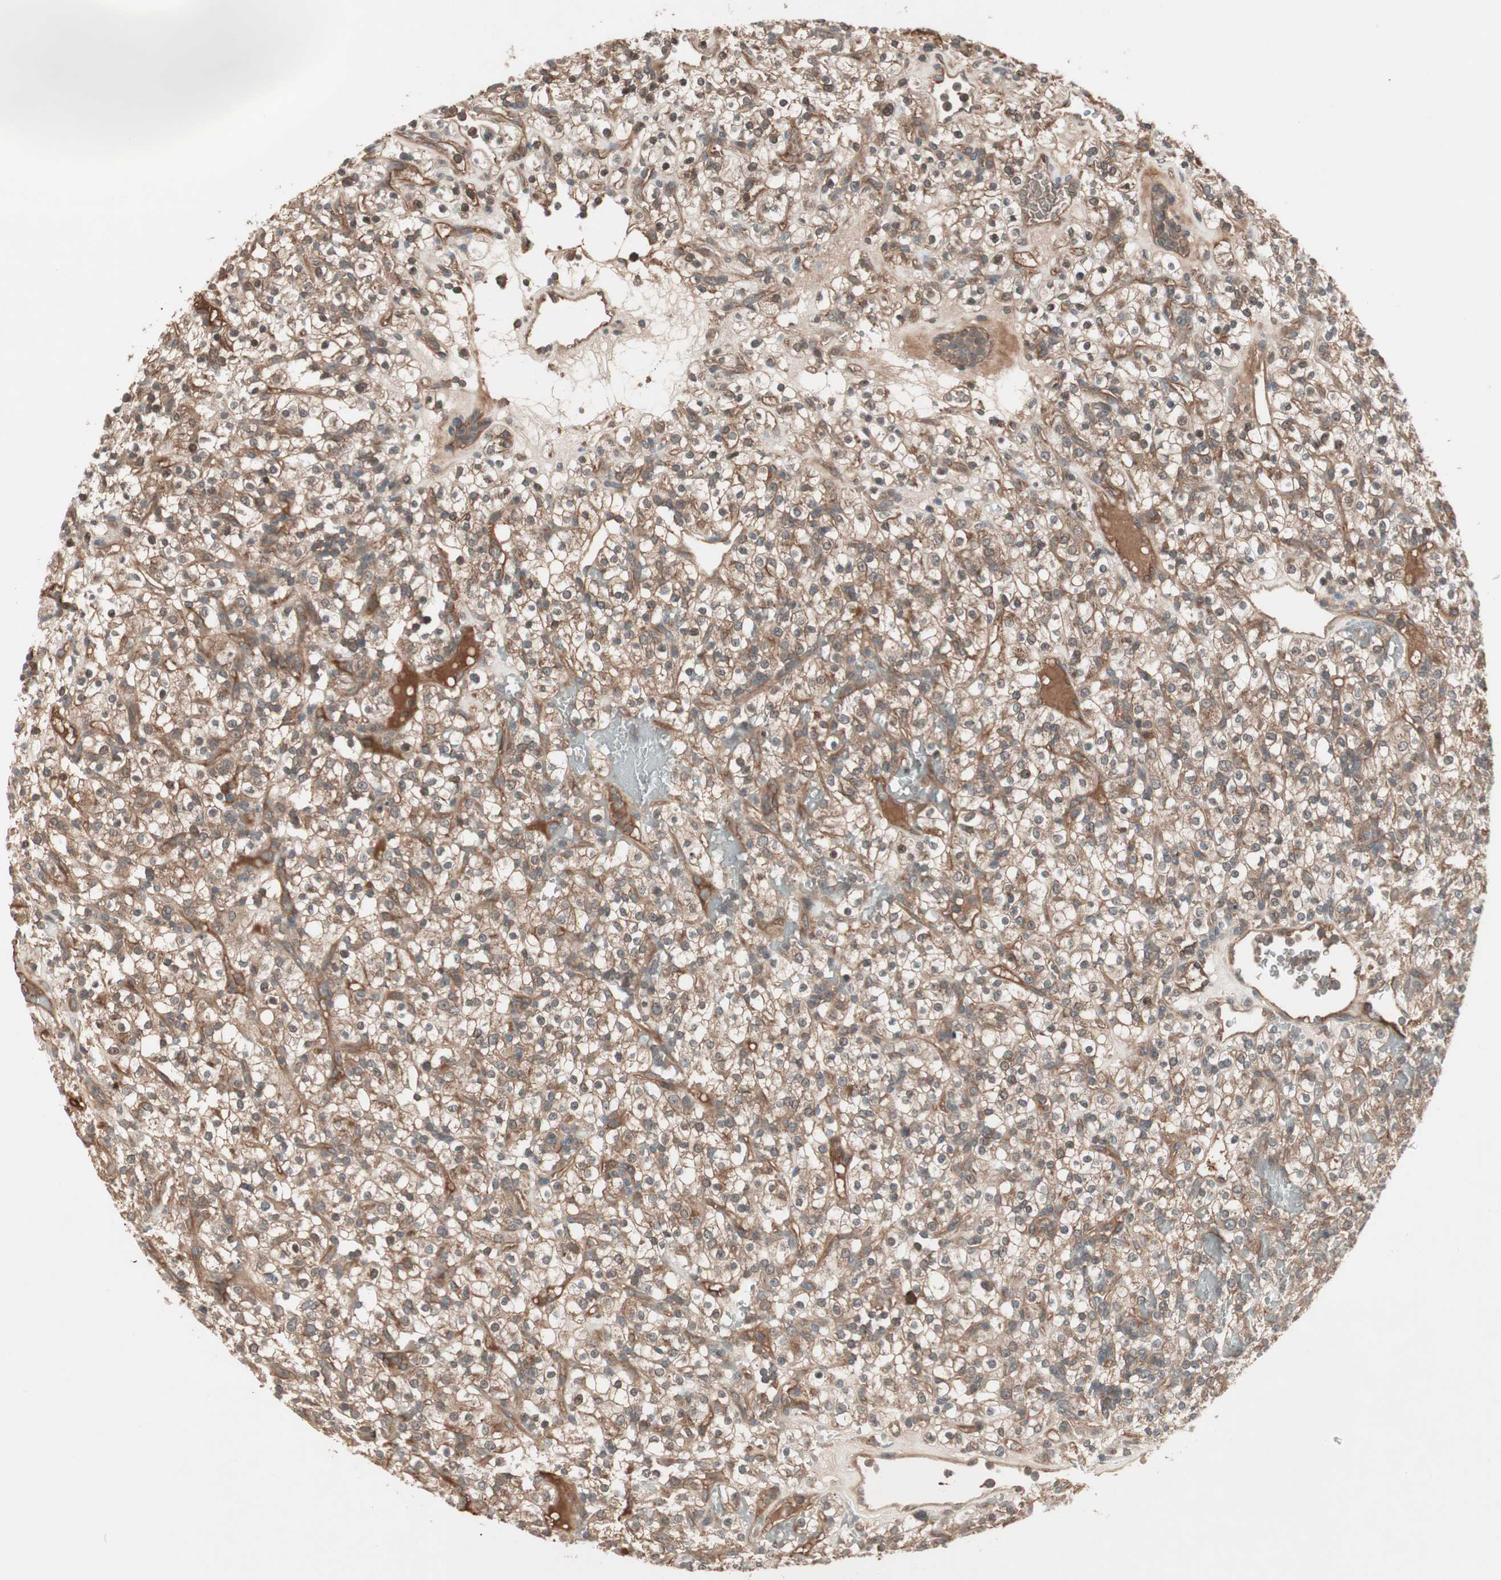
{"staining": {"intensity": "moderate", "quantity": "25%-75%", "location": "cytoplasmic/membranous"}, "tissue": "renal cancer", "cell_type": "Tumor cells", "image_type": "cancer", "snomed": [{"axis": "morphology", "description": "Normal tissue, NOS"}, {"axis": "morphology", "description": "Adenocarcinoma, NOS"}, {"axis": "topography", "description": "Kidney"}], "caption": "Renal adenocarcinoma tissue displays moderate cytoplasmic/membranous staining in about 25%-75% of tumor cells", "gene": "TFPI", "patient": {"sex": "female", "age": 72}}